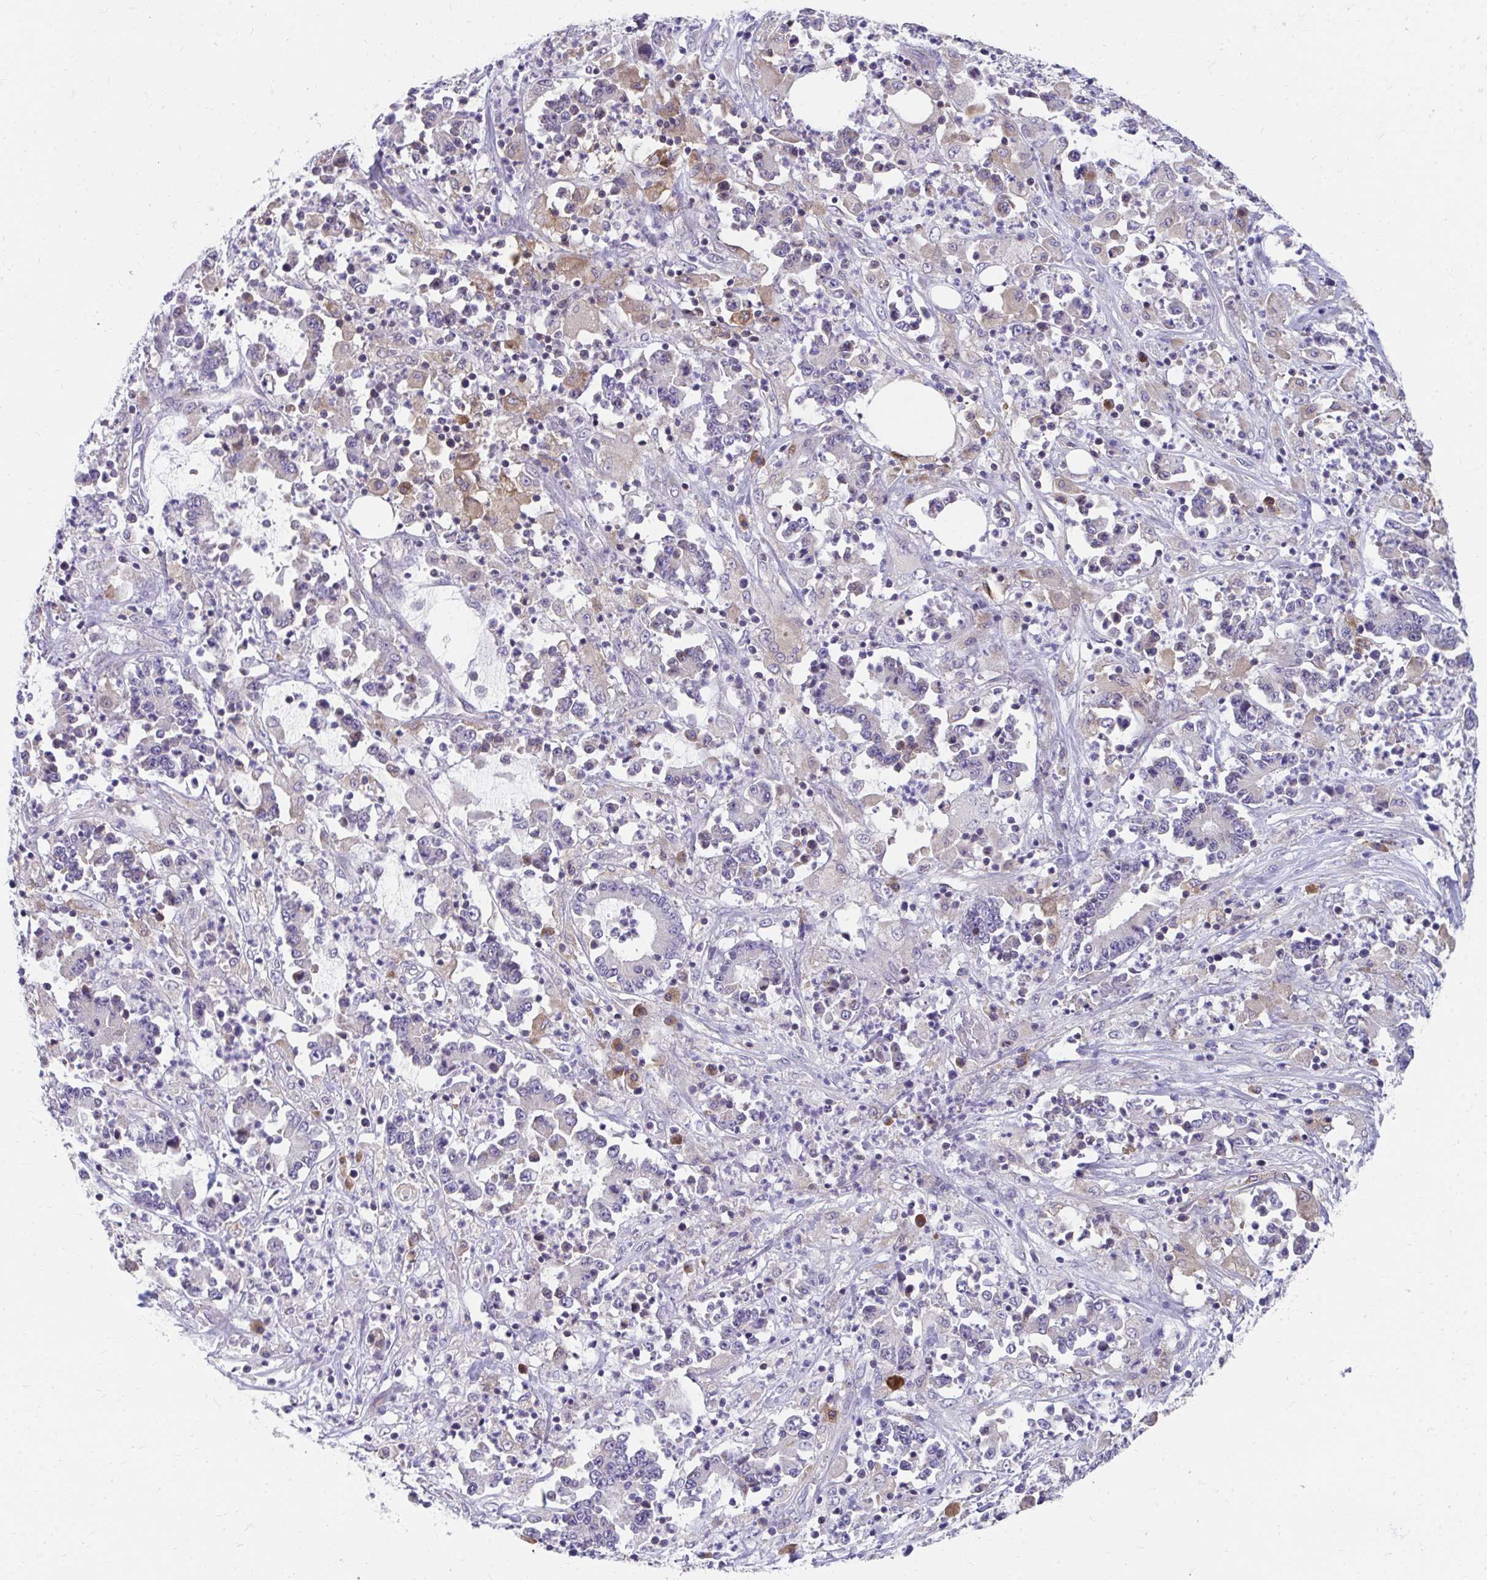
{"staining": {"intensity": "negative", "quantity": "none", "location": "none"}, "tissue": "stomach cancer", "cell_type": "Tumor cells", "image_type": "cancer", "snomed": [{"axis": "morphology", "description": "Adenocarcinoma, NOS"}, {"axis": "topography", "description": "Stomach, upper"}], "caption": "Immunohistochemistry (IHC) photomicrograph of neoplastic tissue: adenocarcinoma (stomach) stained with DAB demonstrates no significant protein expression in tumor cells. Brightfield microscopy of IHC stained with DAB (3,3'-diaminobenzidine) (brown) and hematoxylin (blue), captured at high magnification.", "gene": "SLAMF7", "patient": {"sex": "male", "age": 68}}